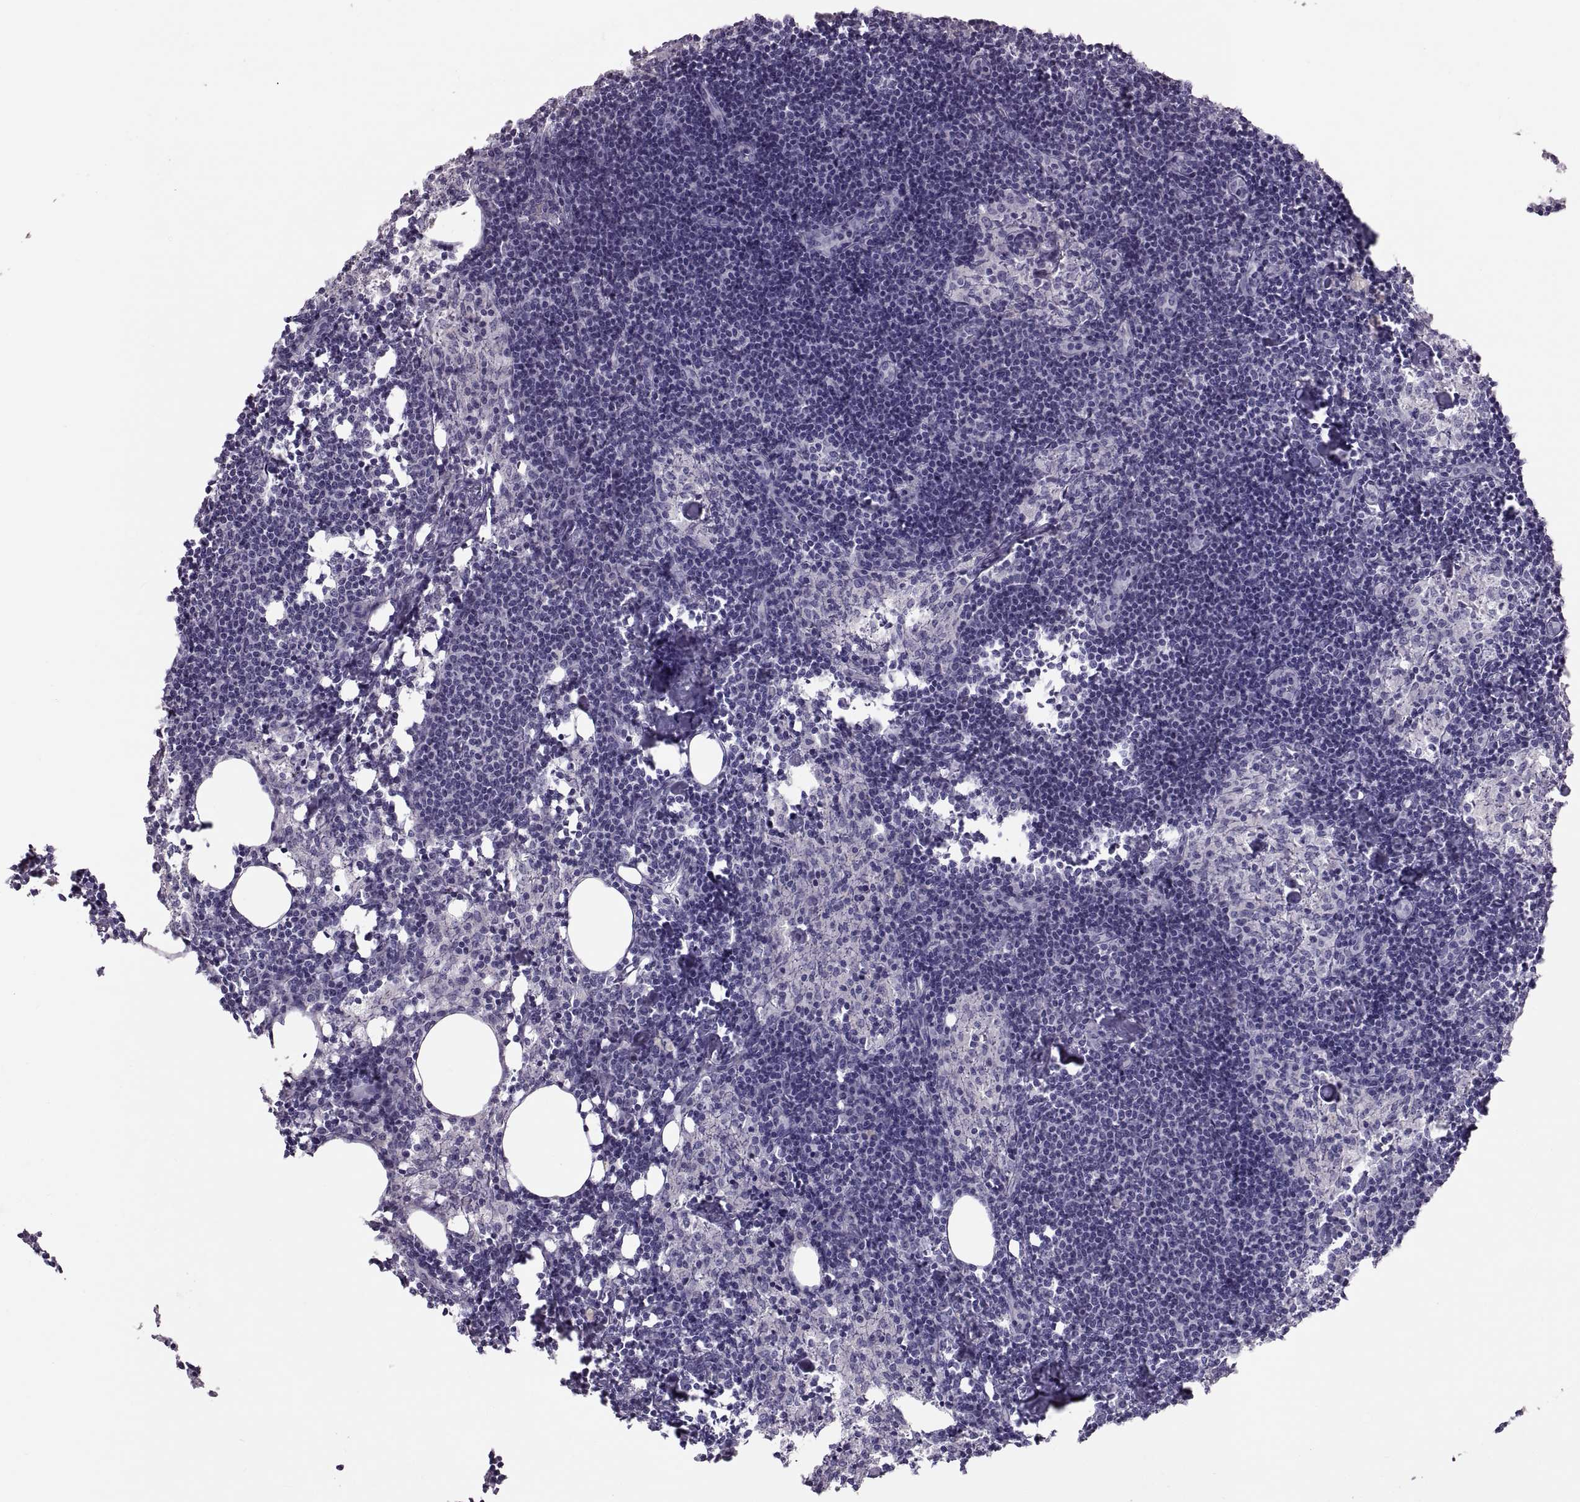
{"staining": {"intensity": "negative", "quantity": "none", "location": "none"}, "tissue": "lymph node", "cell_type": "Germinal center cells", "image_type": "normal", "snomed": [{"axis": "morphology", "description": "Normal tissue, NOS"}, {"axis": "topography", "description": "Lymph node"}], "caption": "Photomicrograph shows no significant protein expression in germinal center cells of benign lymph node. Nuclei are stained in blue.", "gene": "VSX2", "patient": {"sex": "female", "age": 52}}